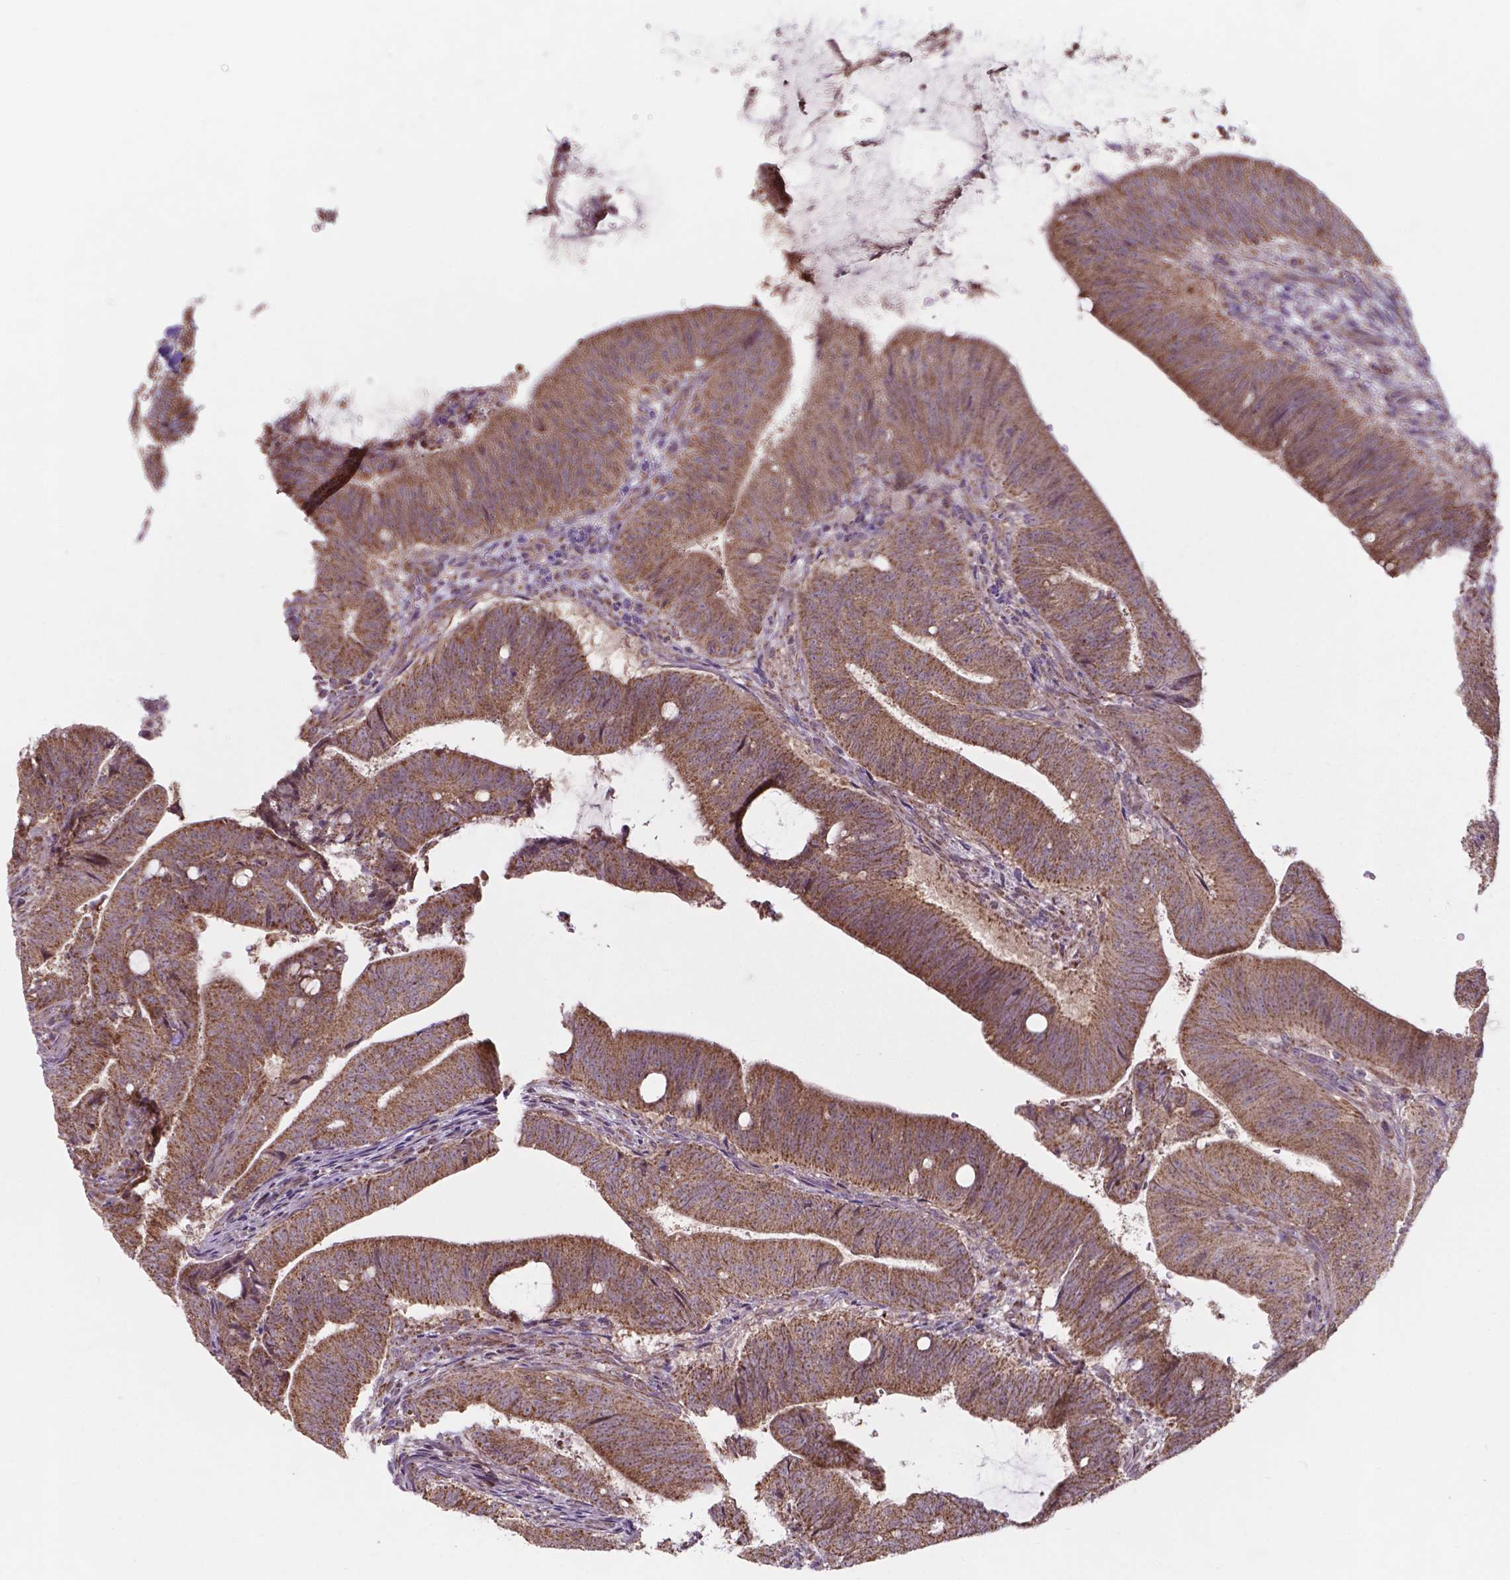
{"staining": {"intensity": "moderate", "quantity": ">75%", "location": "cytoplasmic/membranous"}, "tissue": "colorectal cancer", "cell_type": "Tumor cells", "image_type": "cancer", "snomed": [{"axis": "morphology", "description": "Adenocarcinoma, NOS"}, {"axis": "topography", "description": "Colon"}], "caption": "Human colorectal adenocarcinoma stained with a brown dye demonstrates moderate cytoplasmic/membranous positive staining in approximately >75% of tumor cells.", "gene": "FAM114A1", "patient": {"sex": "female", "age": 43}}